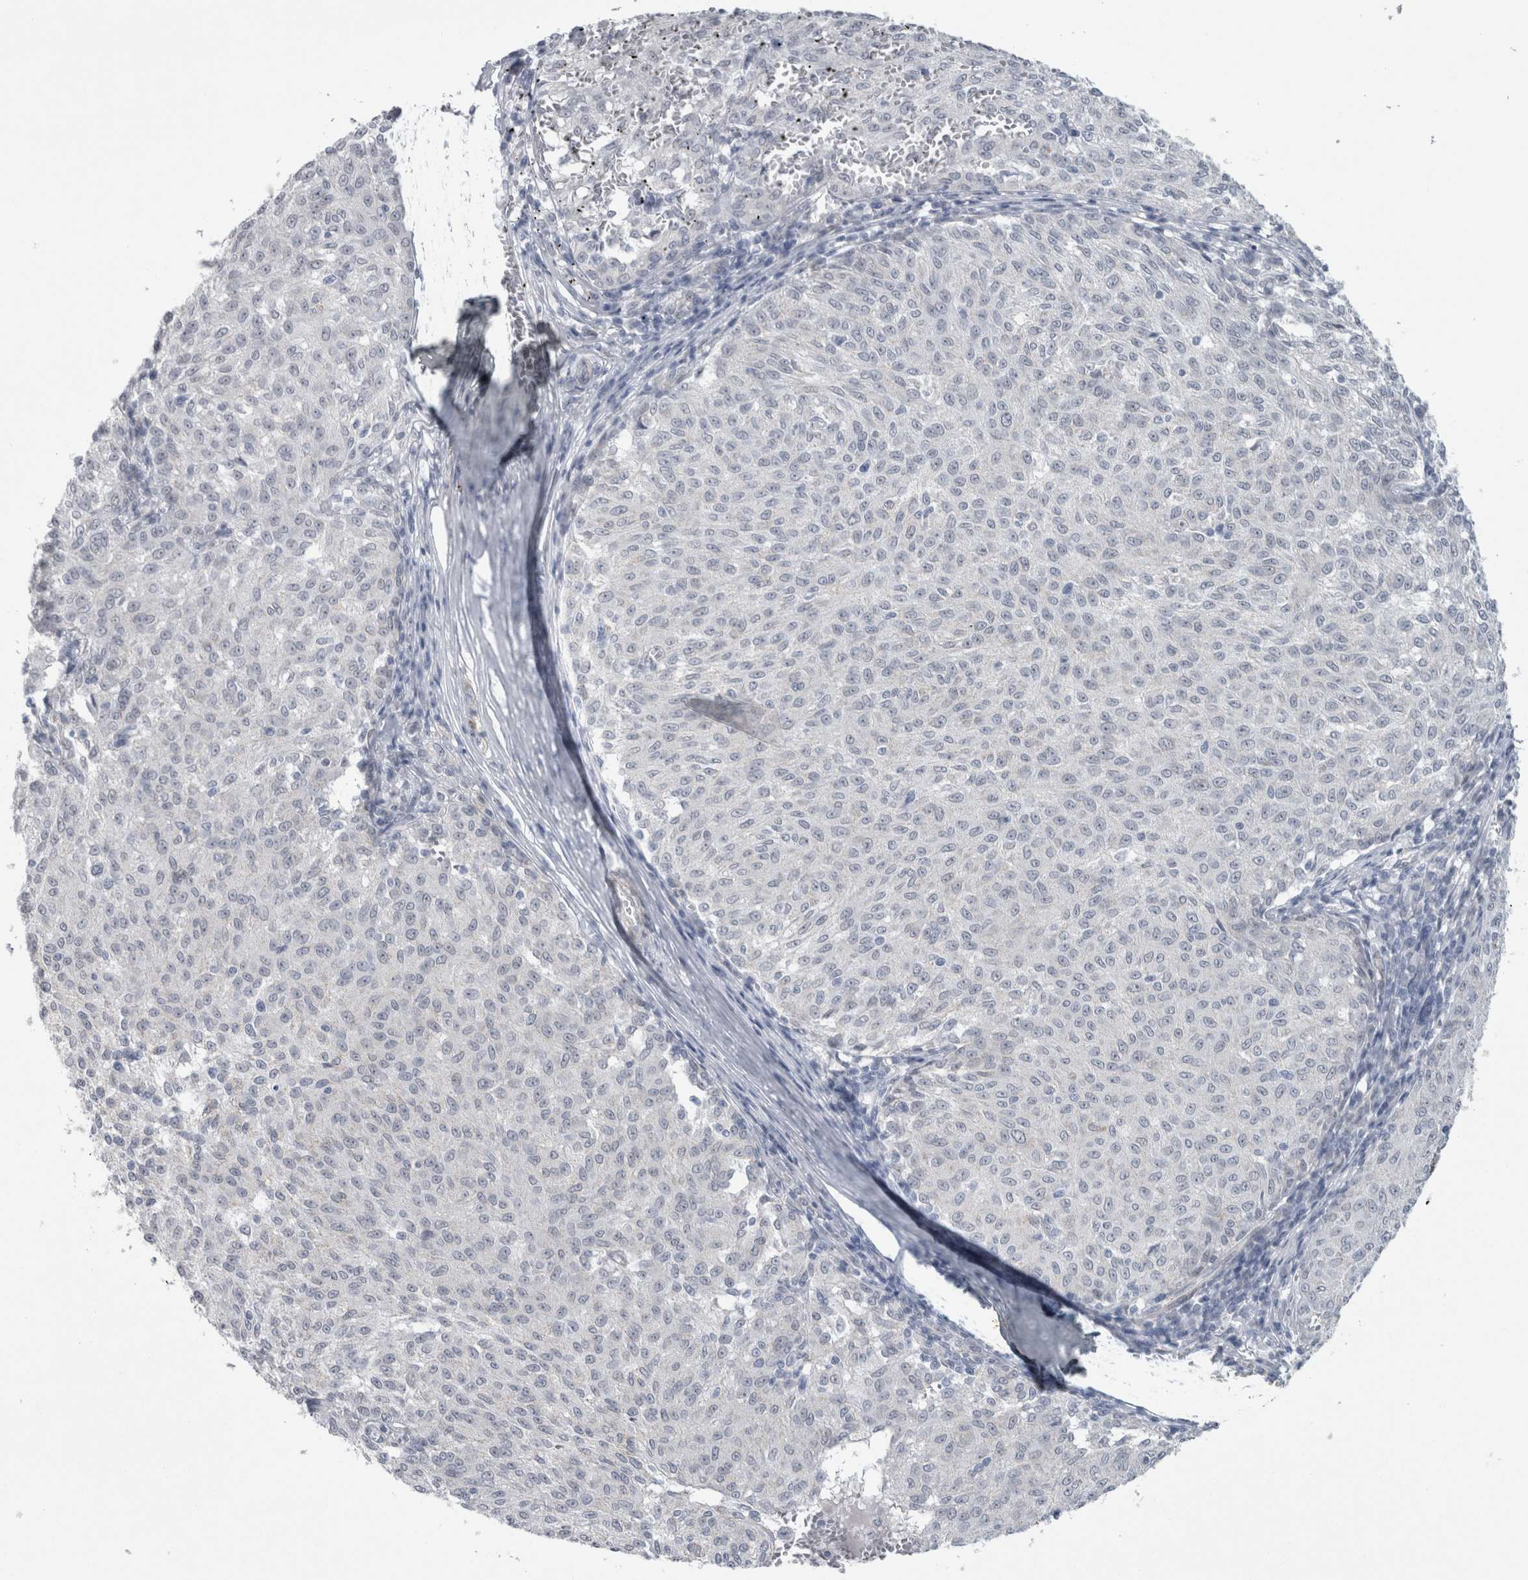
{"staining": {"intensity": "negative", "quantity": "none", "location": "none"}, "tissue": "melanoma", "cell_type": "Tumor cells", "image_type": "cancer", "snomed": [{"axis": "morphology", "description": "Malignant melanoma, NOS"}, {"axis": "topography", "description": "Skin"}], "caption": "Immunohistochemistry (IHC) micrograph of neoplastic tissue: human melanoma stained with DAB (3,3'-diaminobenzidine) reveals no significant protein expression in tumor cells.", "gene": "PLIN1", "patient": {"sex": "female", "age": 72}}